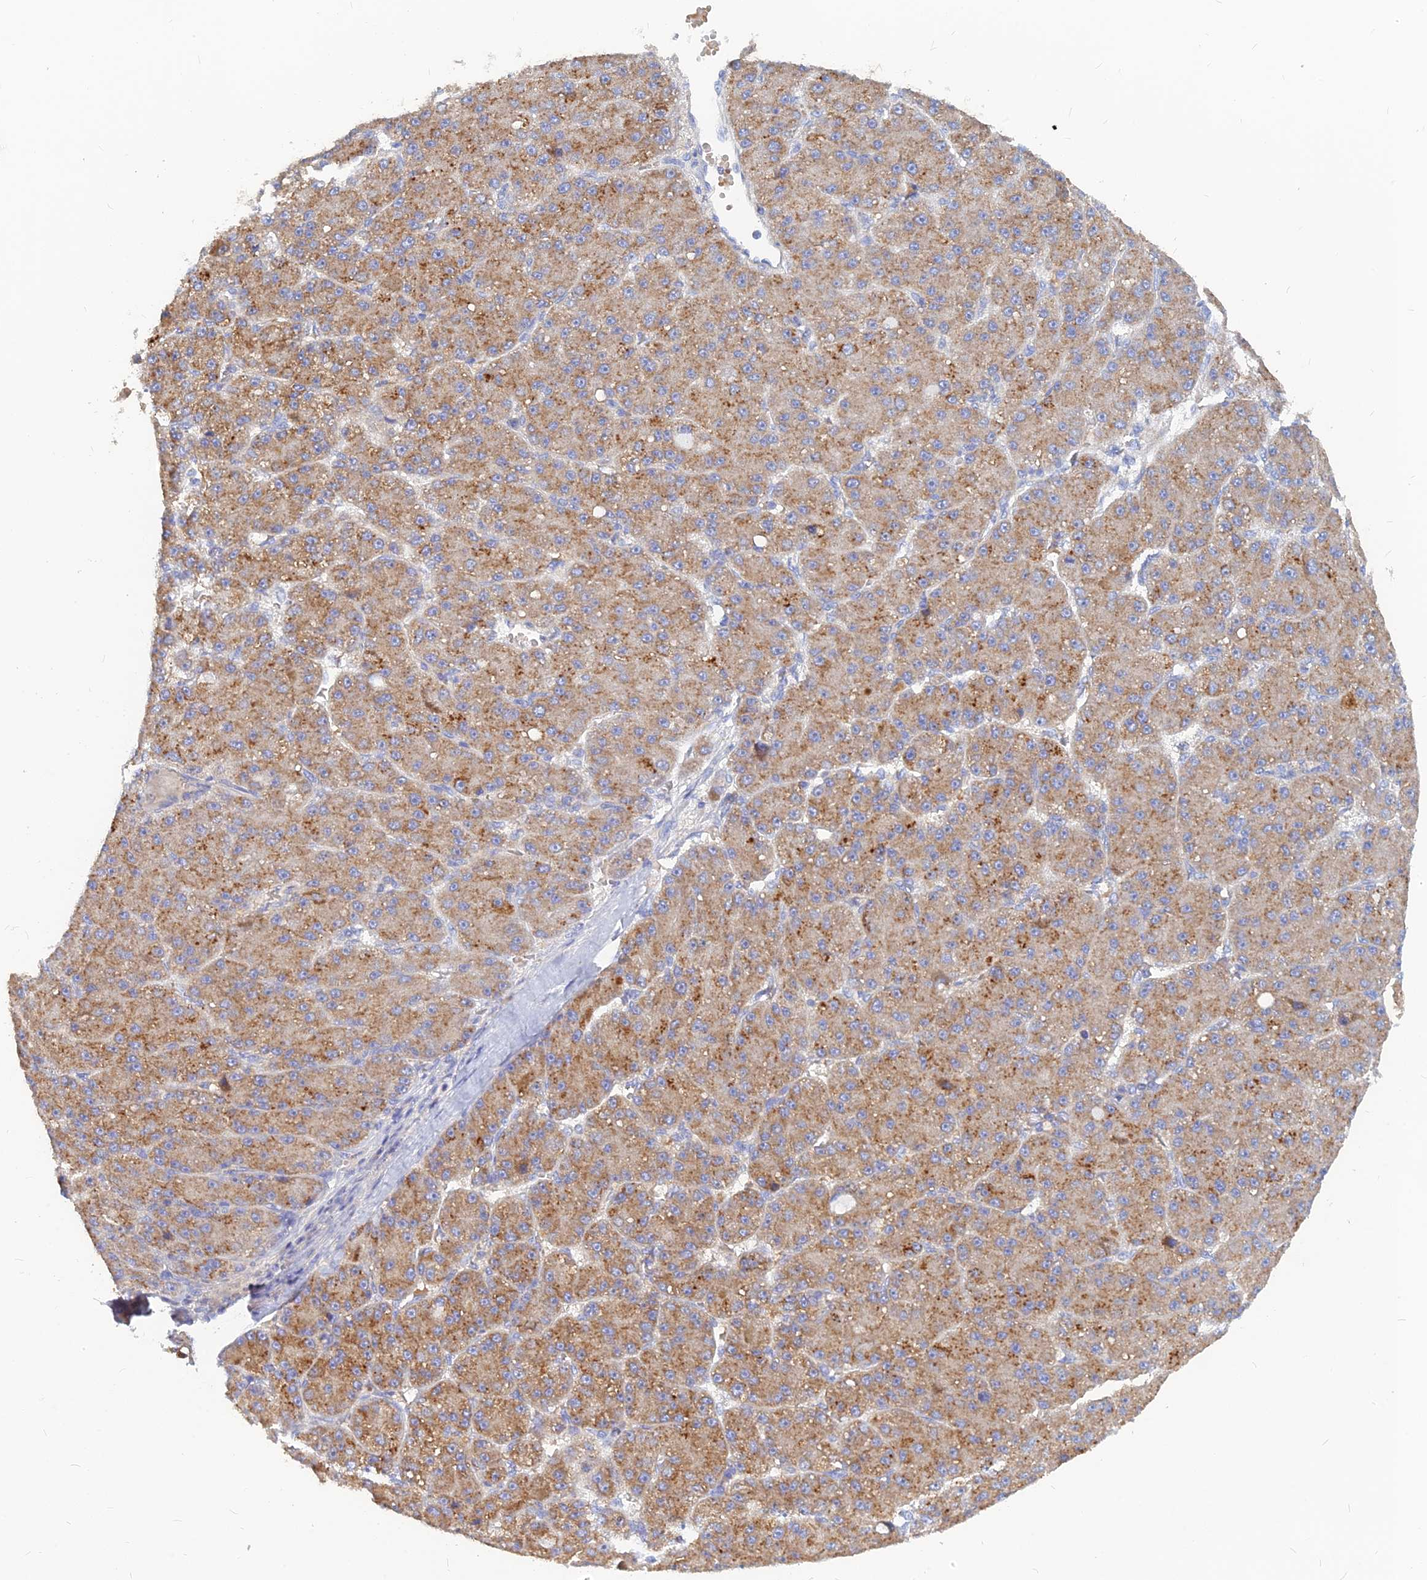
{"staining": {"intensity": "moderate", "quantity": ">75%", "location": "cytoplasmic/membranous"}, "tissue": "liver cancer", "cell_type": "Tumor cells", "image_type": "cancer", "snomed": [{"axis": "morphology", "description": "Carcinoma, Hepatocellular, NOS"}, {"axis": "topography", "description": "Liver"}], "caption": "An image showing moderate cytoplasmic/membranous staining in approximately >75% of tumor cells in hepatocellular carcinoma (liver), as visualized by brown immunohistochemical staining.", "gene": "CACNA1B", "patient": {"sex": "male", "age": 67}}